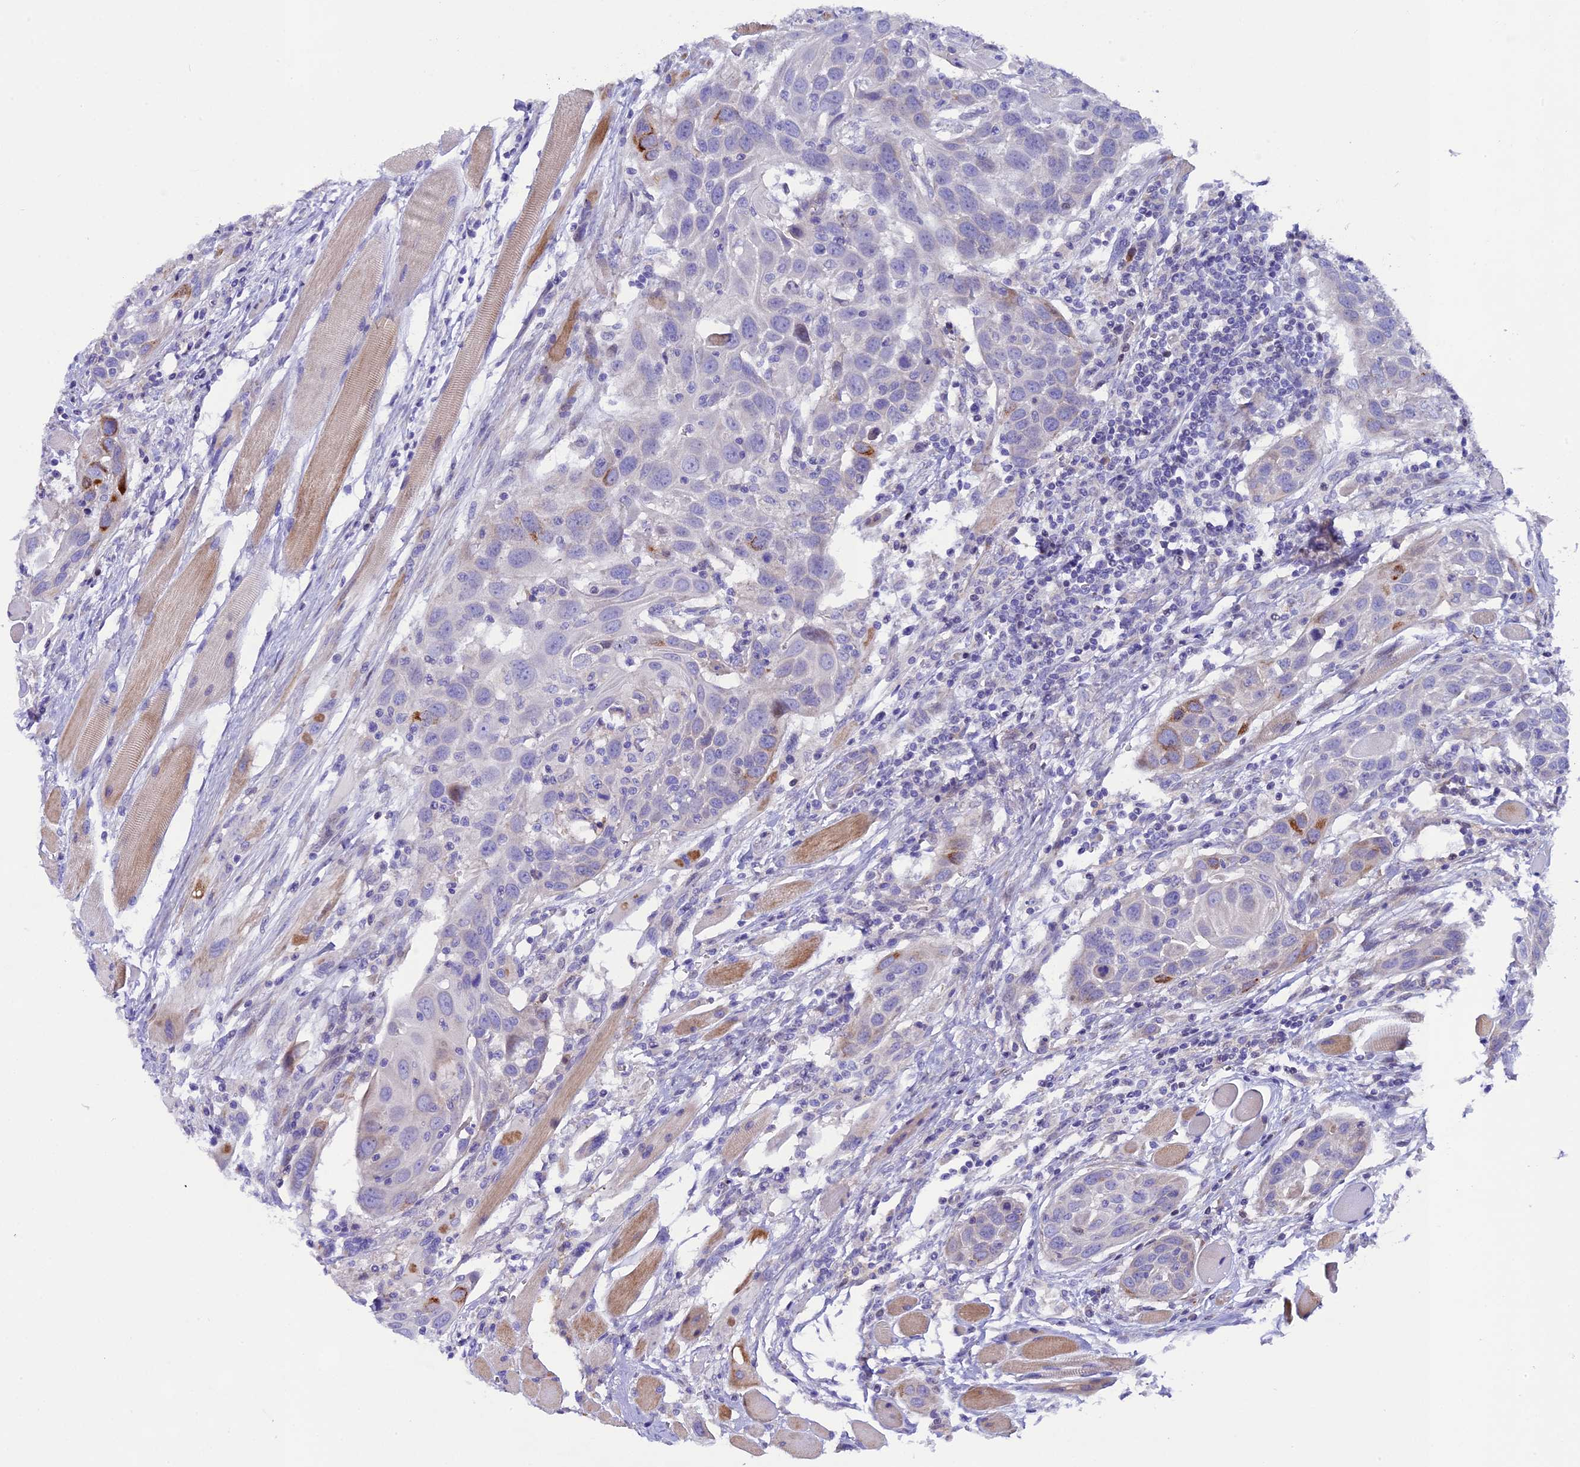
{"staining": {"intensity": "weak", "quantity": "<25%", "location": "cytoplasmic/membranous"}, "tissue": "head and neck cancer", "cell_type": "Tumor cells", "image_type": "cancer", "snomed": [{"axis": "morphology", "description": "Squamous cell carcinoma, NOS"}, {"axis": "topography", "description": "Oral tissue"}, {"axis": "topography", "description": "Head-Neck"}], "caption": "This is an immunohistochemistry (IHC) micrograph of head and neck cancer. There is no staining in tumor cells.", "gene": "PIGU", "patient": {"sex": "female", "age": 50}}